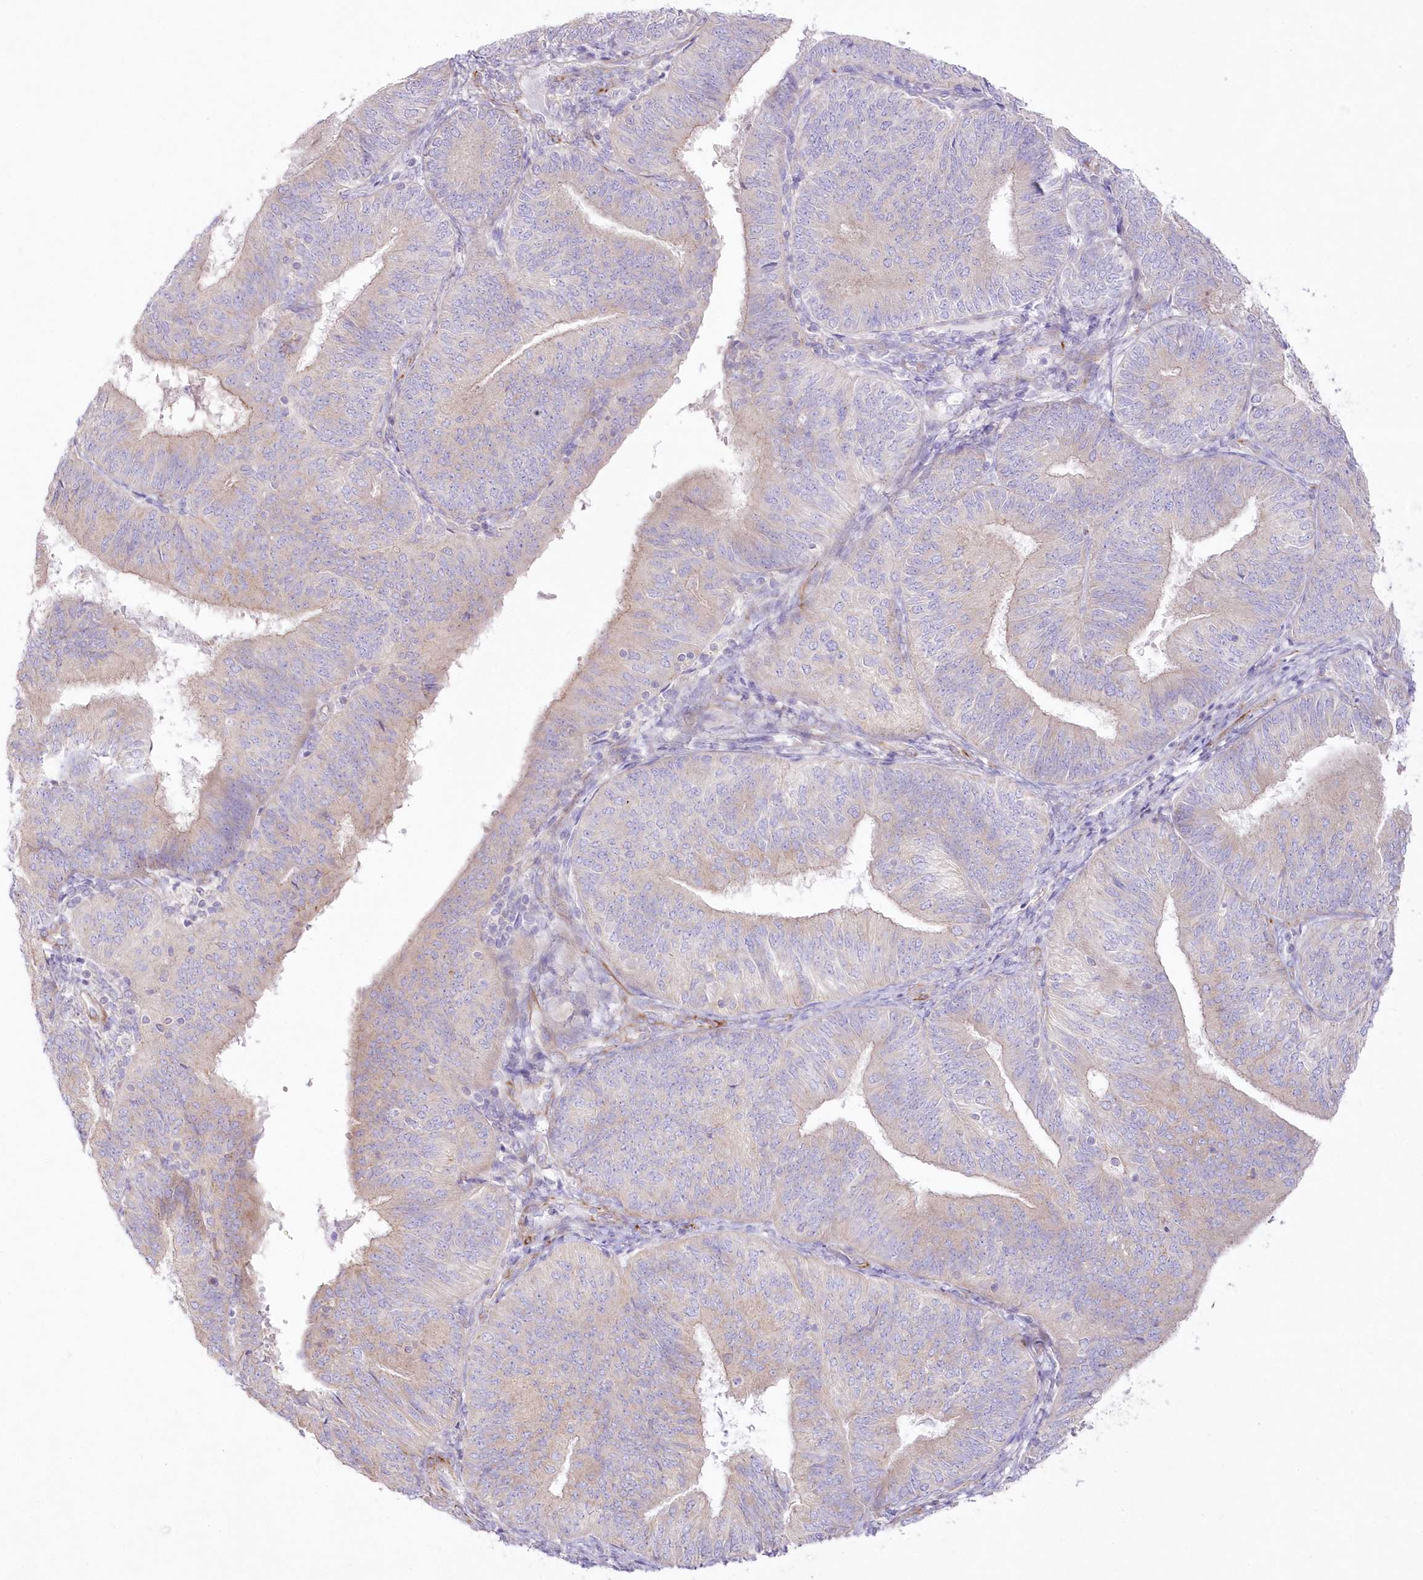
{"staining": {"intensity": "weak", "quantity": "<25%", "location": "cytoplasmic/membranous"}, "tissue": "endometrial cancer", "cell_type": "Tumor cells", "image_type": "cancer", "snomed": [{"axis": "morphology", "description": "Adenocarcinoma, NOS"}, {"axis": "topography", "description": "Endometrium"}], "caption": "Tumor cells are negative for brown protein staining in endometrial cancer (adenocarcinoma).", "gene": "ZNF843", "patient": {"sex": "female", "age": 58}}